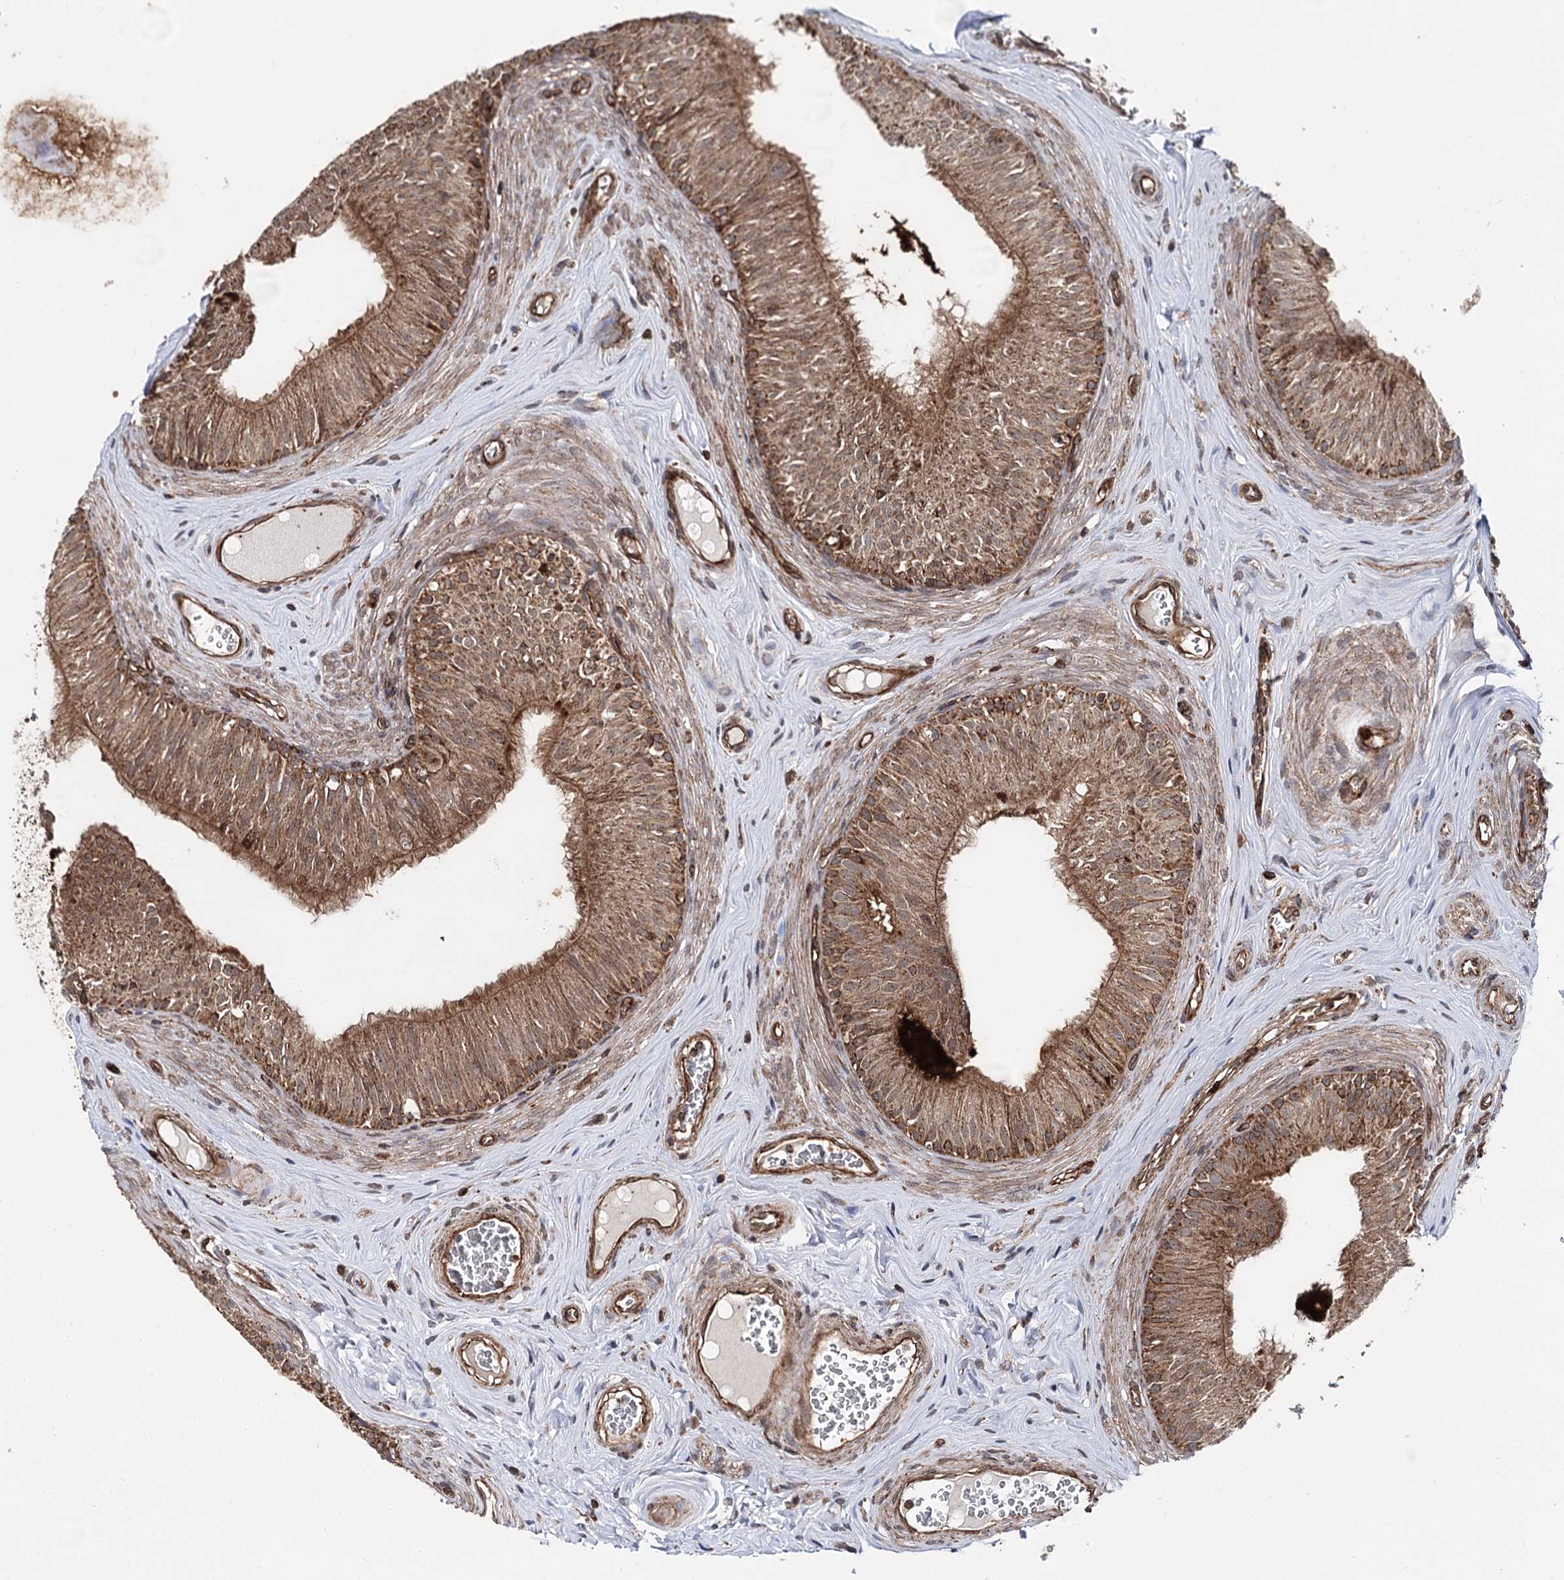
{"staining": {"intensity": "strong", "quantity": ">75%", "location": "cytoplasmic/membranous"}, "tissue": "epididymis", "cell_type": "Glandular cells", "image_type": "normal", "snomed": [{"axis": "morphology", "description": "Normal tissue, NOS"}, {"axis": "topography", "description": "Epididymis"}], "caption": "DAB (3,3'-diaminobenzidine) immunohistochemical staining of unremarkable human epididymis exhibits strong cytoplasmic/membranous protein expression in approximately >75% of glandular cells.", "gene": "FGFR1OP2", "patient": {"sex": "male", "age": 46}}